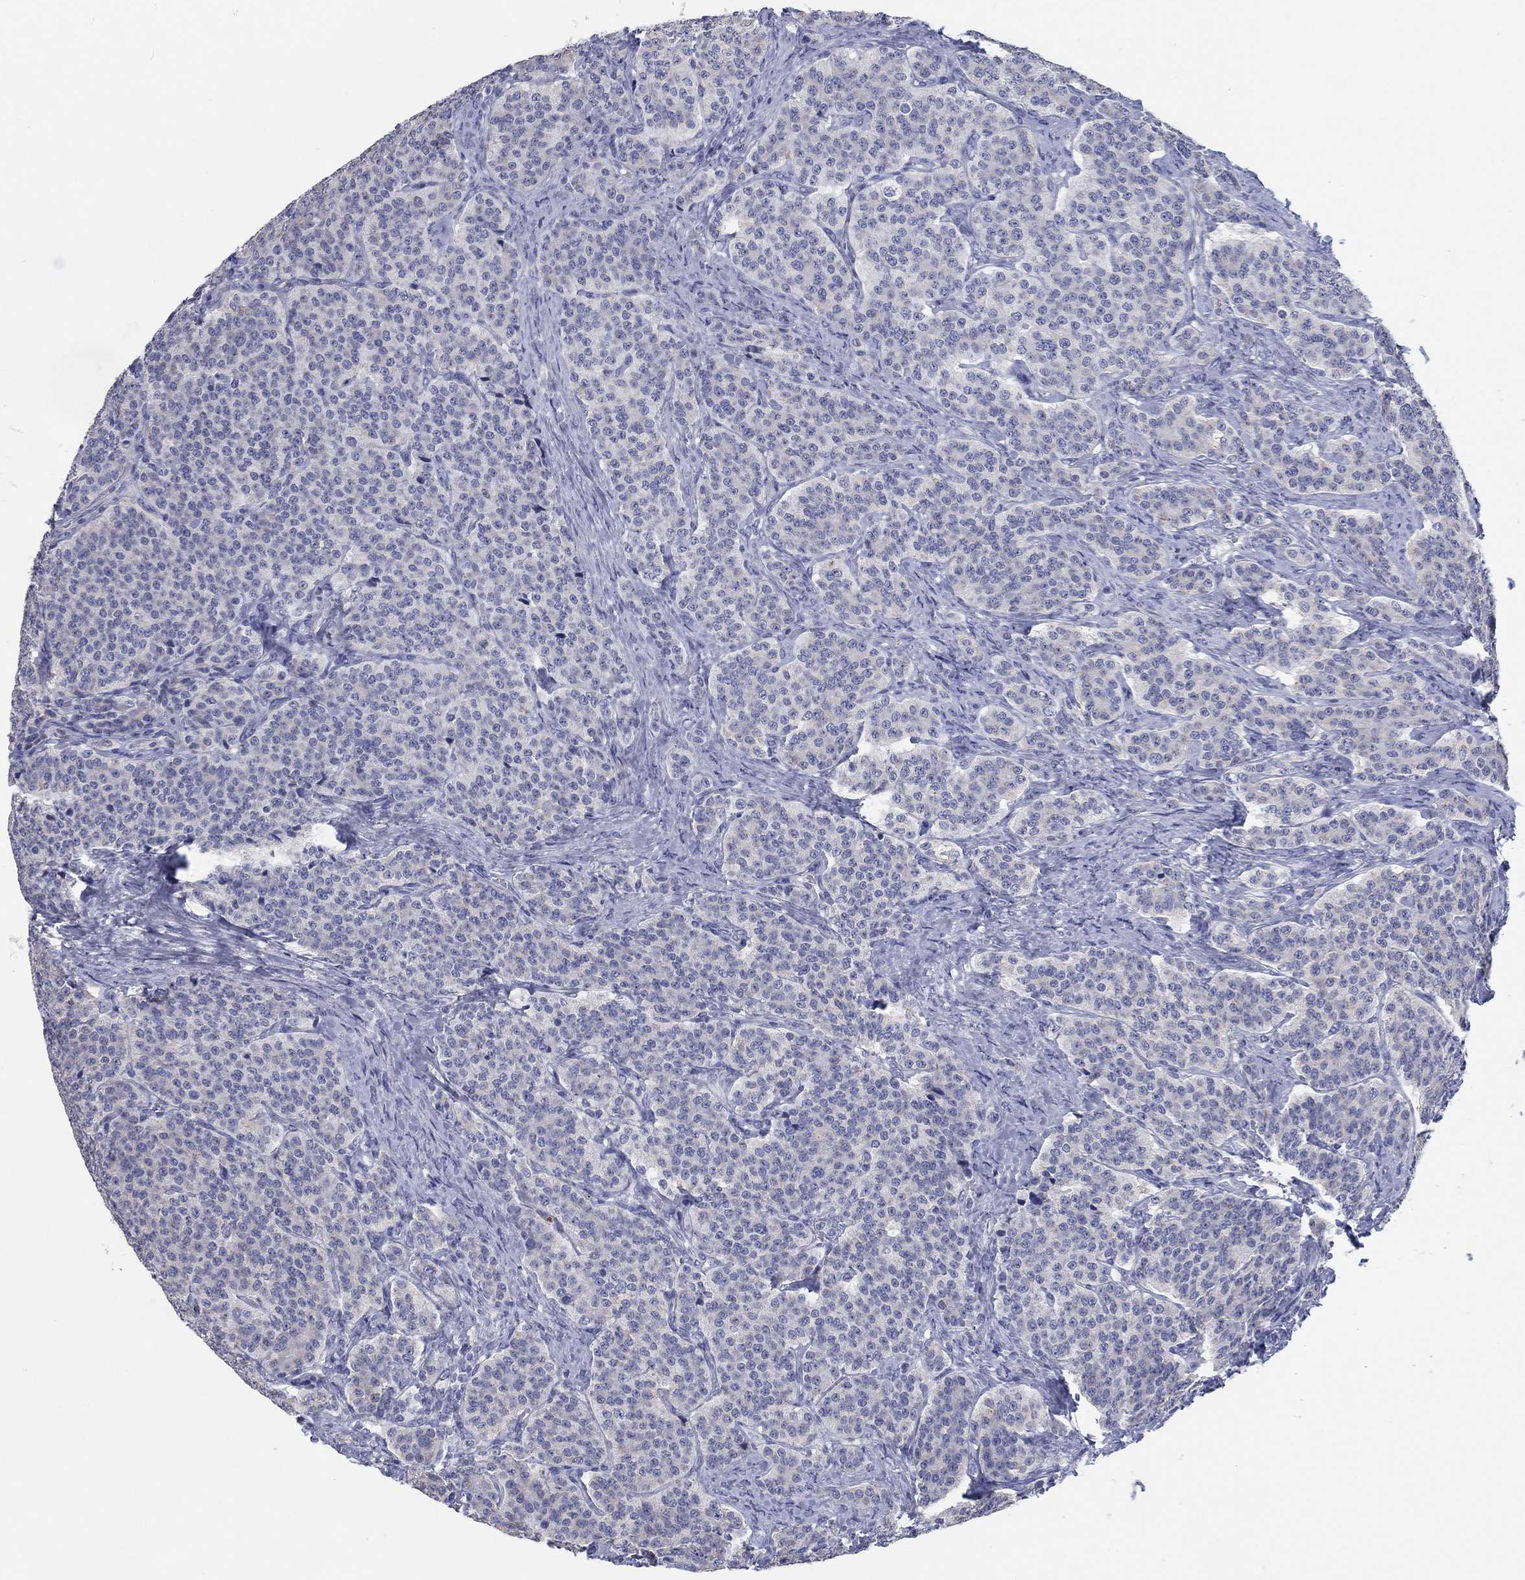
{"staining": {"intensity": "negative", "quantity": "none", "location": "none"}, "tissue": "carcinoid", "cell_type": "Tumor cells", "image_type": "cancer", "snomed": [{"axis": "morphology", "description": "Carcinoid, malignant, NOS"}, {"axis": "topography", "description": "Small intestine"}], "caption": "Immunohistochemistry (IHC) image of carcinoid (malignant) stained for a protein (brown), which reveals no positivity in tumor cells. (Brightfield microscopy of DAB (3,3'-diaminobenzidine) immunohistochemistry (IHC) at high magnification).", "gene": "LRRC4C", "patient": {"sex": "female", "age": 58}}